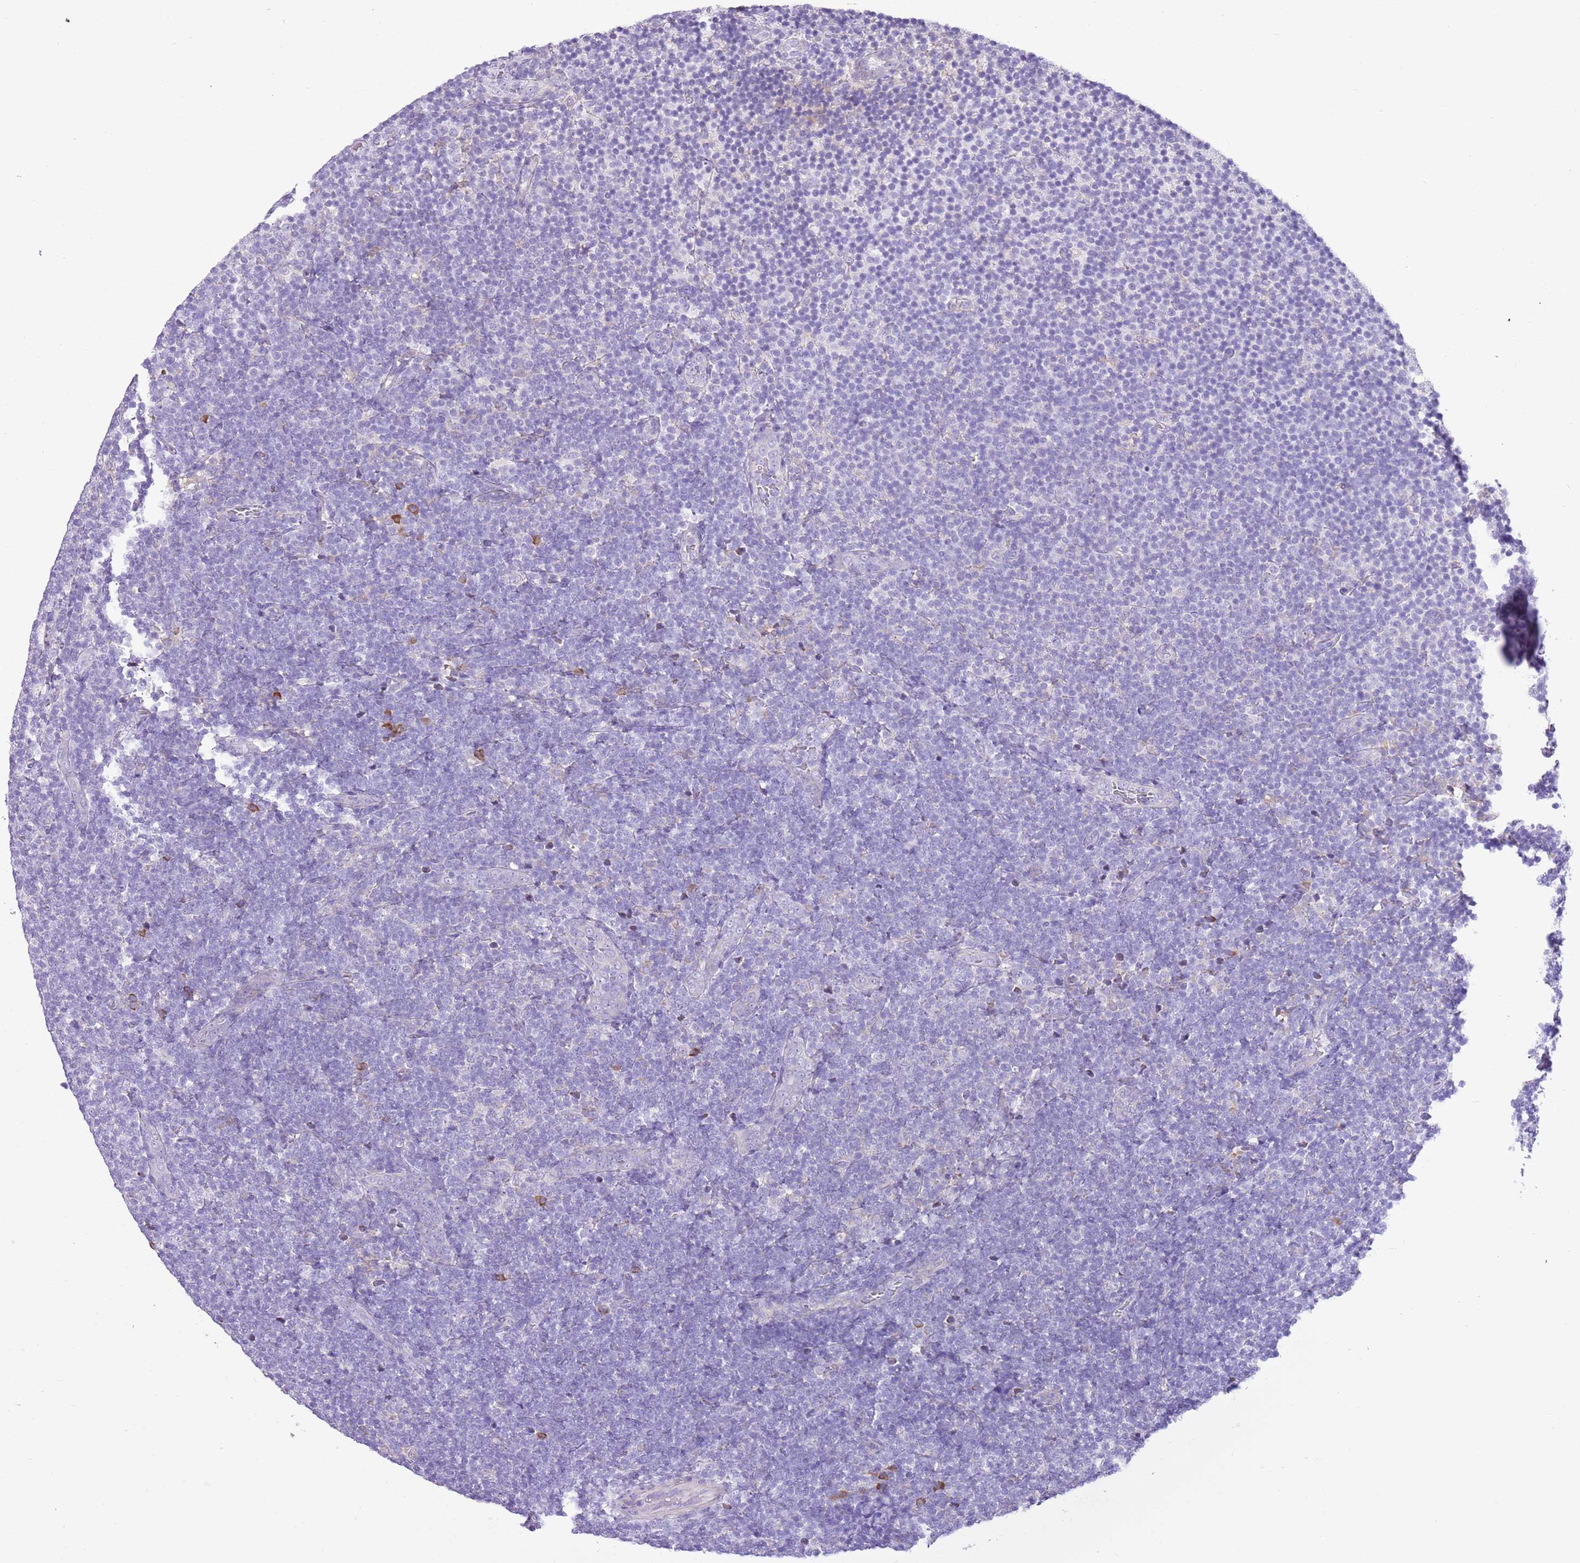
{"staining": {"intensity": "negative", "quantity": "none", "location": "none"}, "tissue": "lymphoma", "cell_type": "Tumor cells", "image_type": "cancer", "snomed": [{"axis": "morphology", "description": "Malignant lymphoma, non-Hodgkin's type, Low grade"}, {"axis": "topography", "description": "Lymph node"}], "caption": "Malignant lymphoma, non-Hodgkin's type (low-grade) stained for a protein using immunohistochemistry (IHC) demonstrates no staining tumor cells.", "gene": "AAR2", "patient": {"sex": "male", "age": 66}}